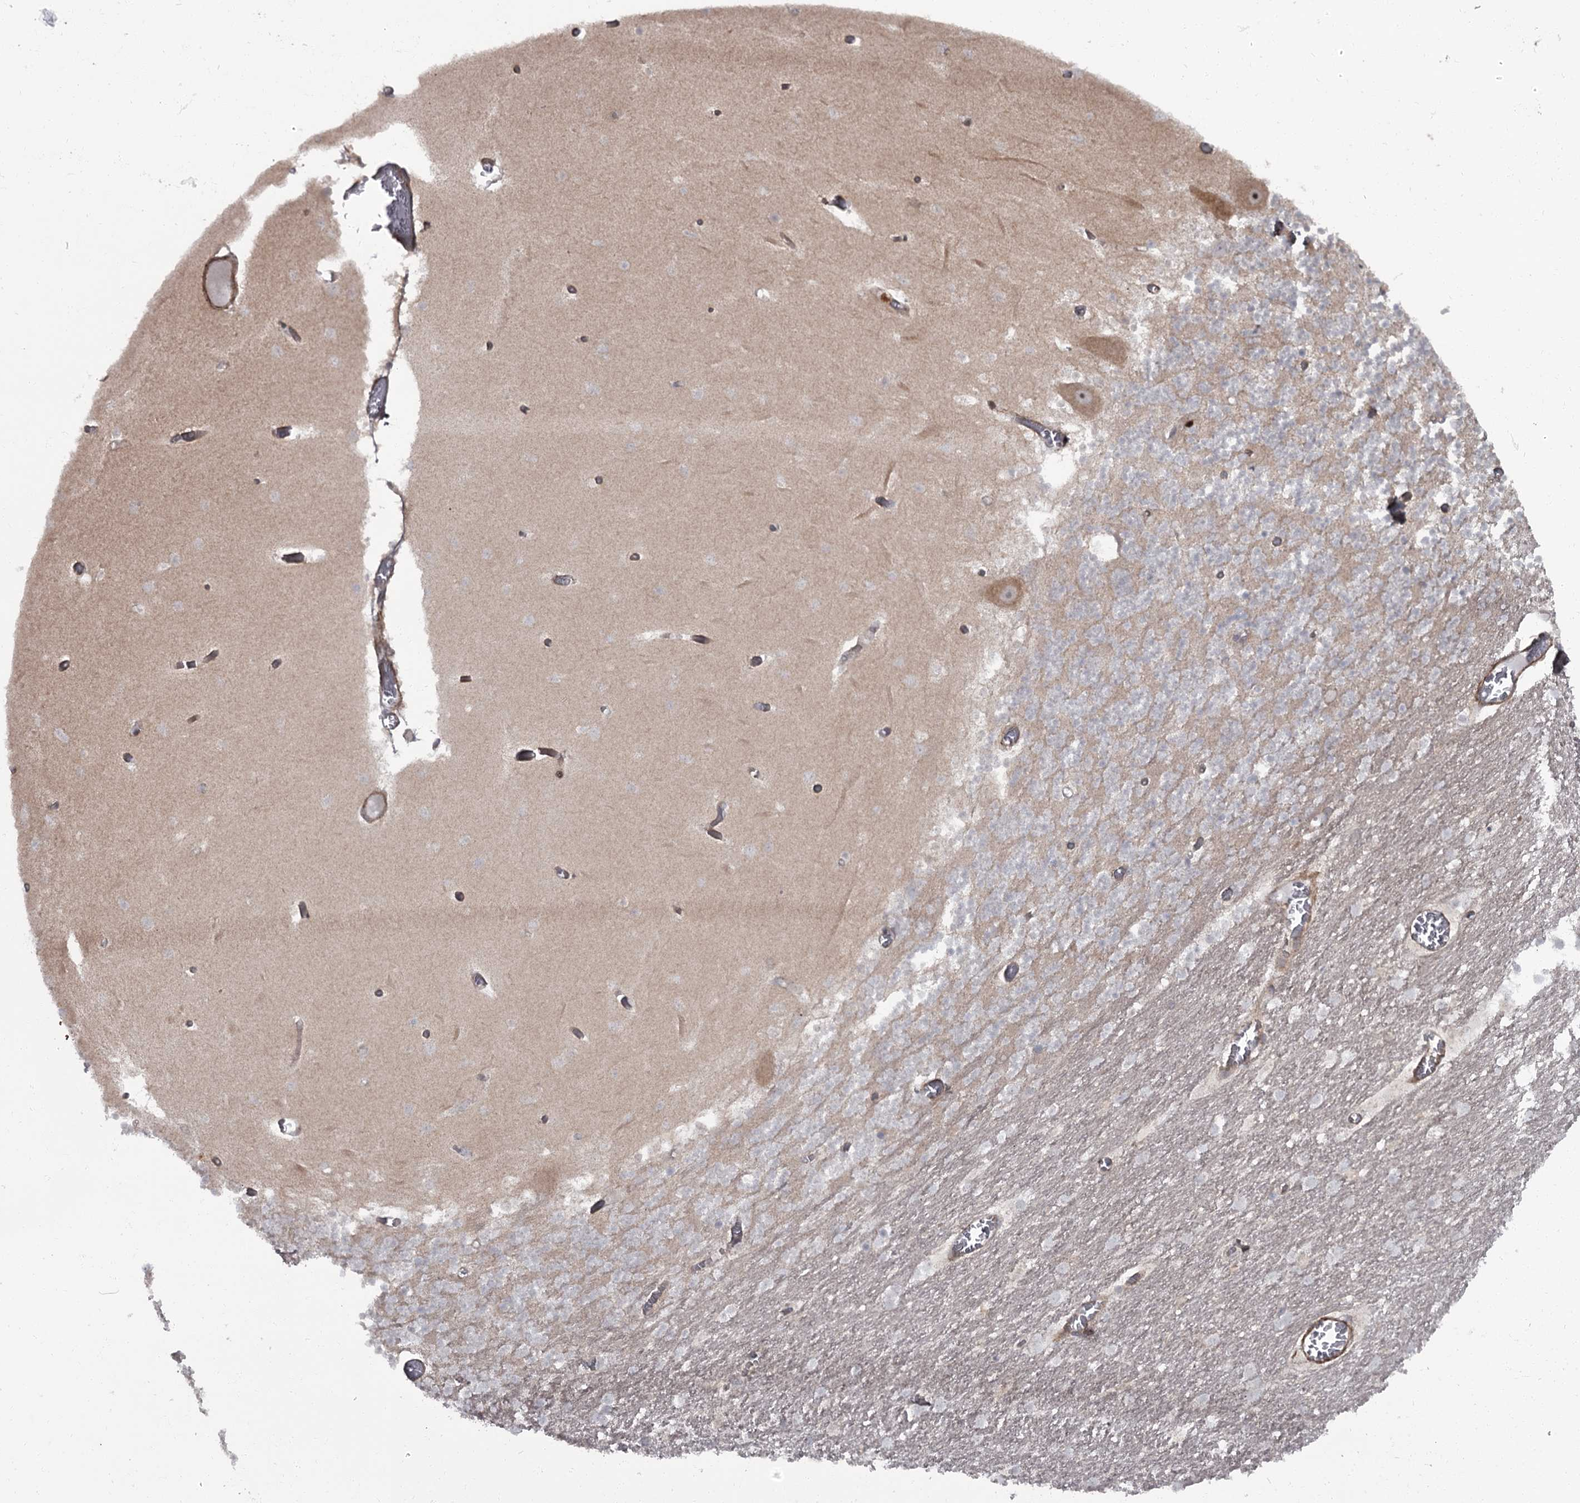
{"staining": {"intensity": "moderate", "quantity": "<25%", "location": "cytoplasmic/membranous"}, "tissue": "cerebellum", "cell_type": "Cells in granular layer", "image_type": "normal", "snomed": [{"axis": "morphology", "description": "Normal tissue, NOS"}, {"axis": "topography", "description": "Cerebellum"}], "caption": "IHC staining of benign cerebellum, which shows low levels of moderate cytoplasmic/membranous positivity in about <25% of cells in granular layer indicating moderate cytoplasmic/membranous protein expression. The staining was performed using DAB (3,3'-diaminobenzidine) (brown) for protein detection and nuclei were counterstained in hematoxylin (blue).", "gene": "THAP9", "patient": {"sex": "female", "age": 28}}